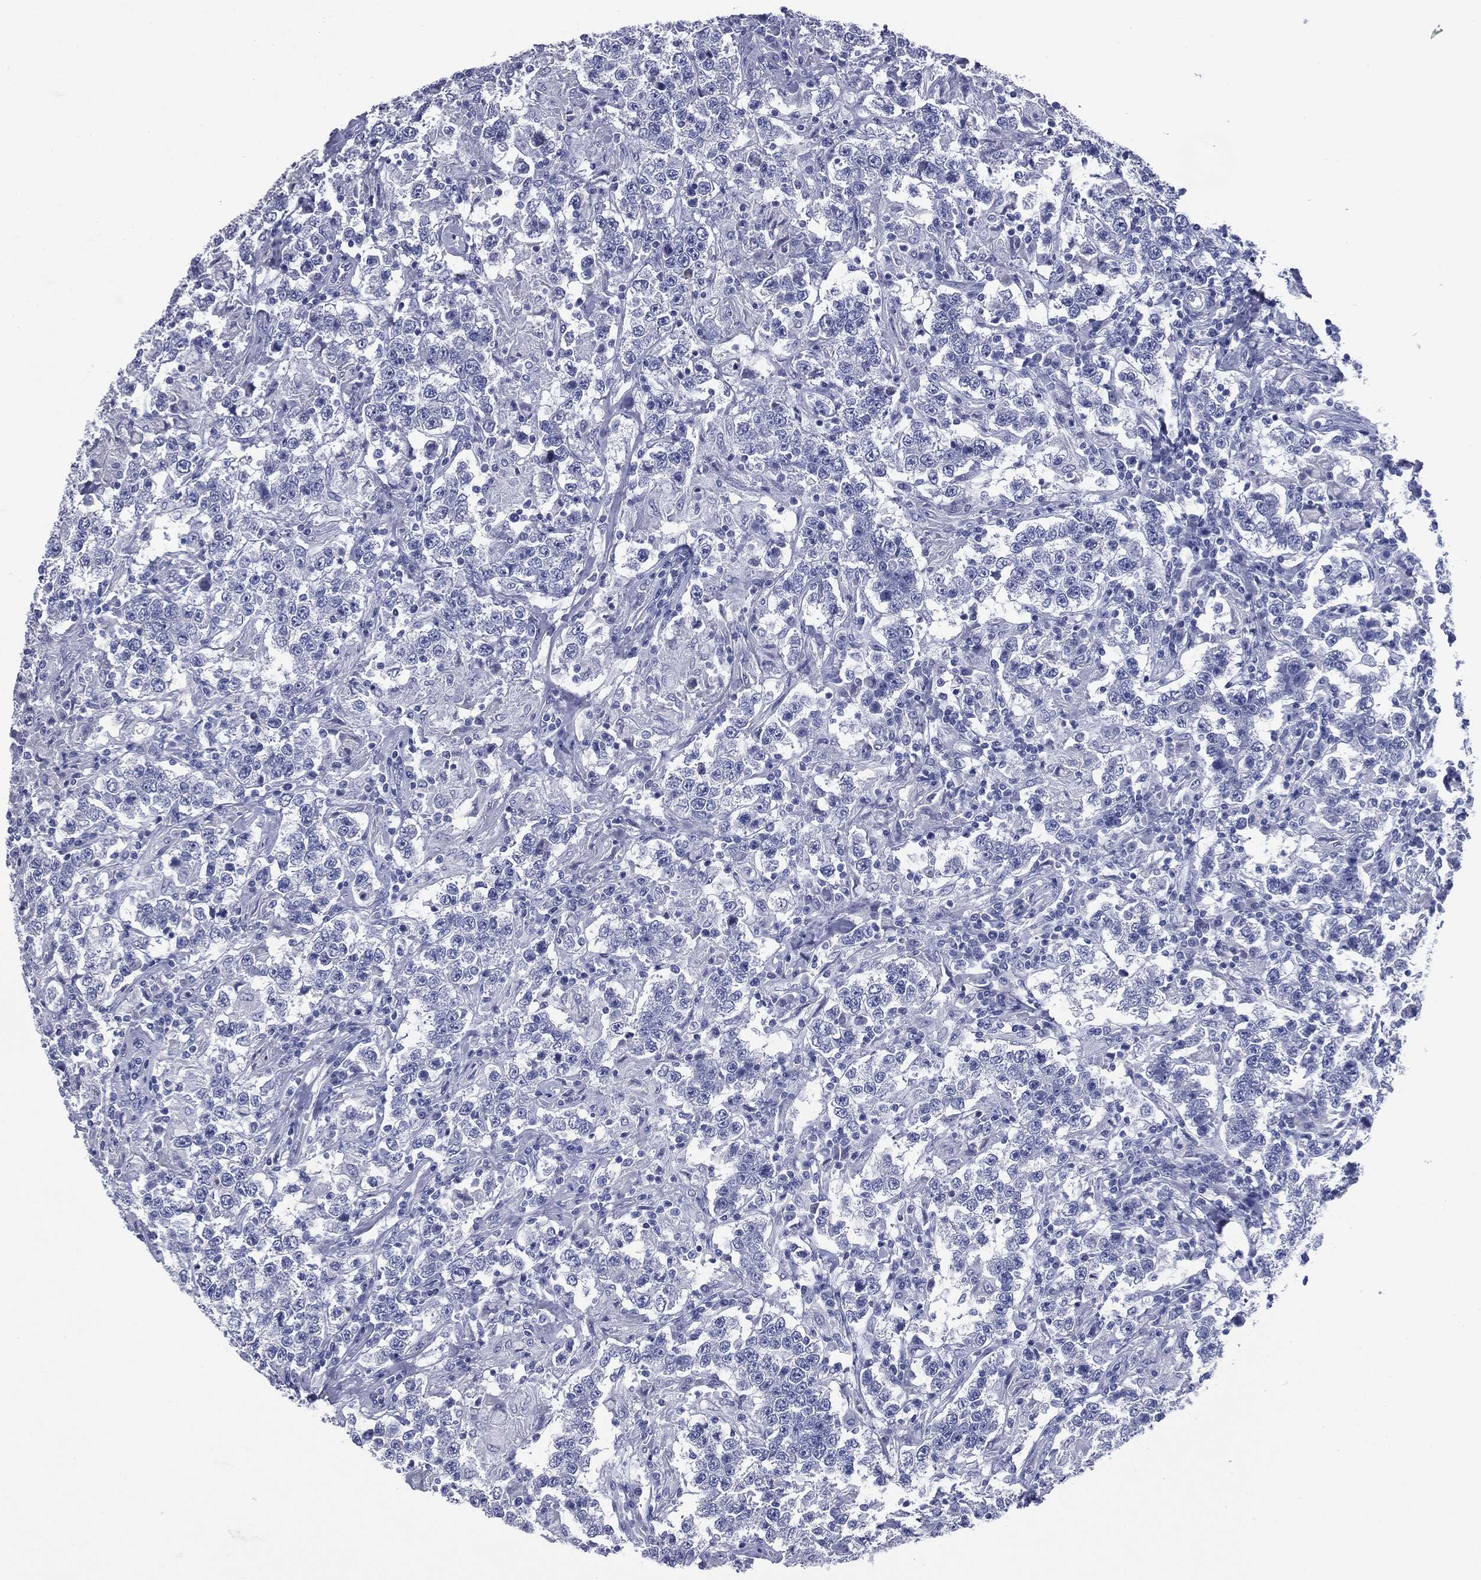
{"staining": {"intensity": "negative", "quantity": "none", "location": "none"}, "tissue": "testis cancer", "cell_type": "Tumor cells", "image_type": "cancer", "snomed": [{"axis": "morphology", "description": "Seminoma, NOS"}, {"axis": "morphology", "description": "Carcinoma, Embryonal, NOS"}, {"axis": "topography", "description": "Testis"}], "caption": "Micrograph shows no protein positivity in tumor cells of testis cancer tissue.", "gene": "ATP2A1", "patient": {"sex": "male", "age": 41}}